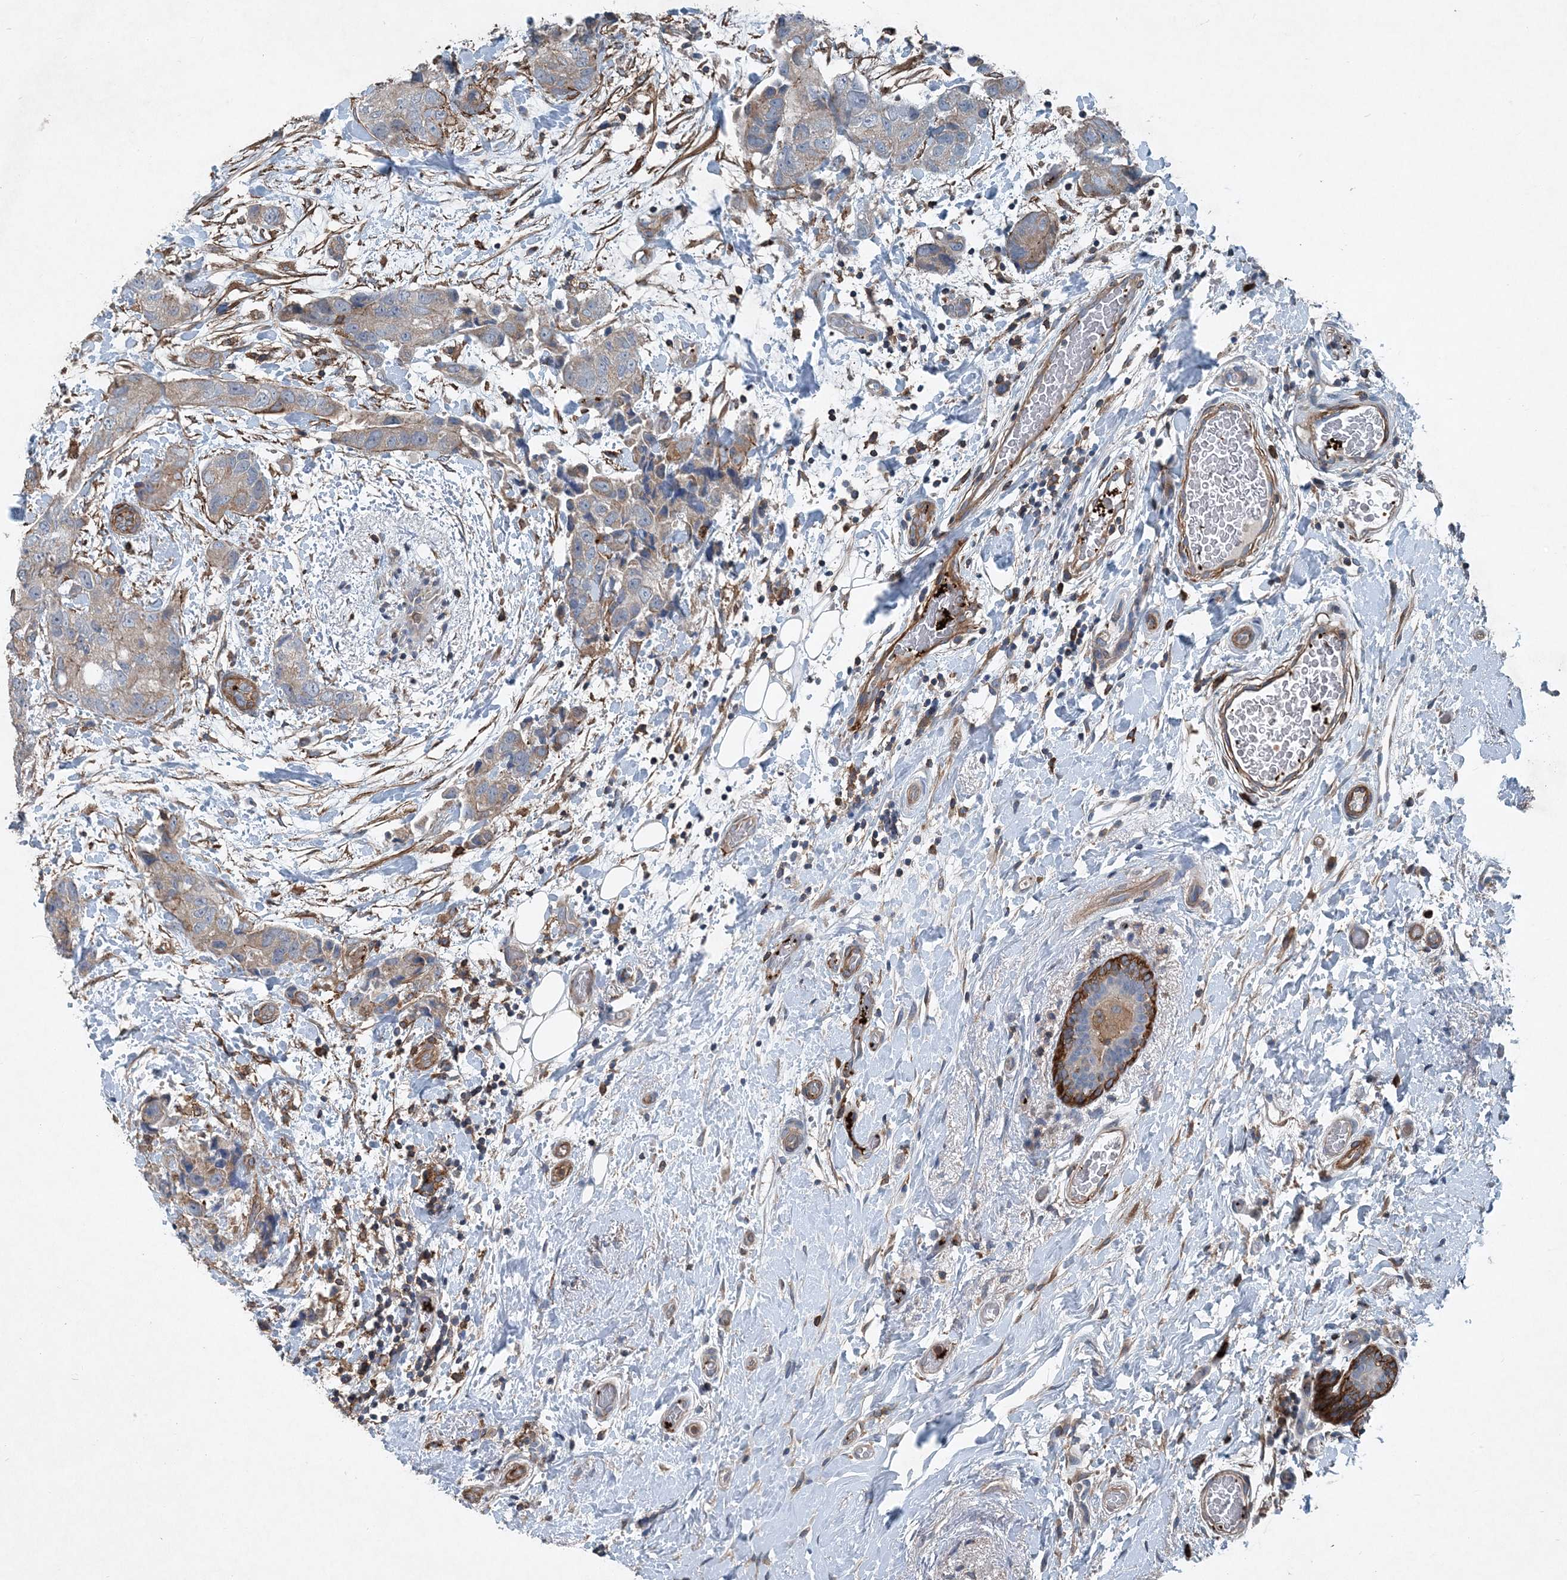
{"staining": {"intensity": "negative", "quantity": "none", "location": "none"}, "tissue": "breast cancer", "cell_type": "Tumor cells", "image_type": "cancer", "snomed": [{"axis": "morphology", "description": "Duct carcinoma"}, {"axis": "topography", "description": "Breast"}], "caption": "An image of human infiltrating ductal carcinoma (breast) is negative for staining in tumor cells.", "gene": "DGUOK", "patient": {"sex": "female", "age": 62}}